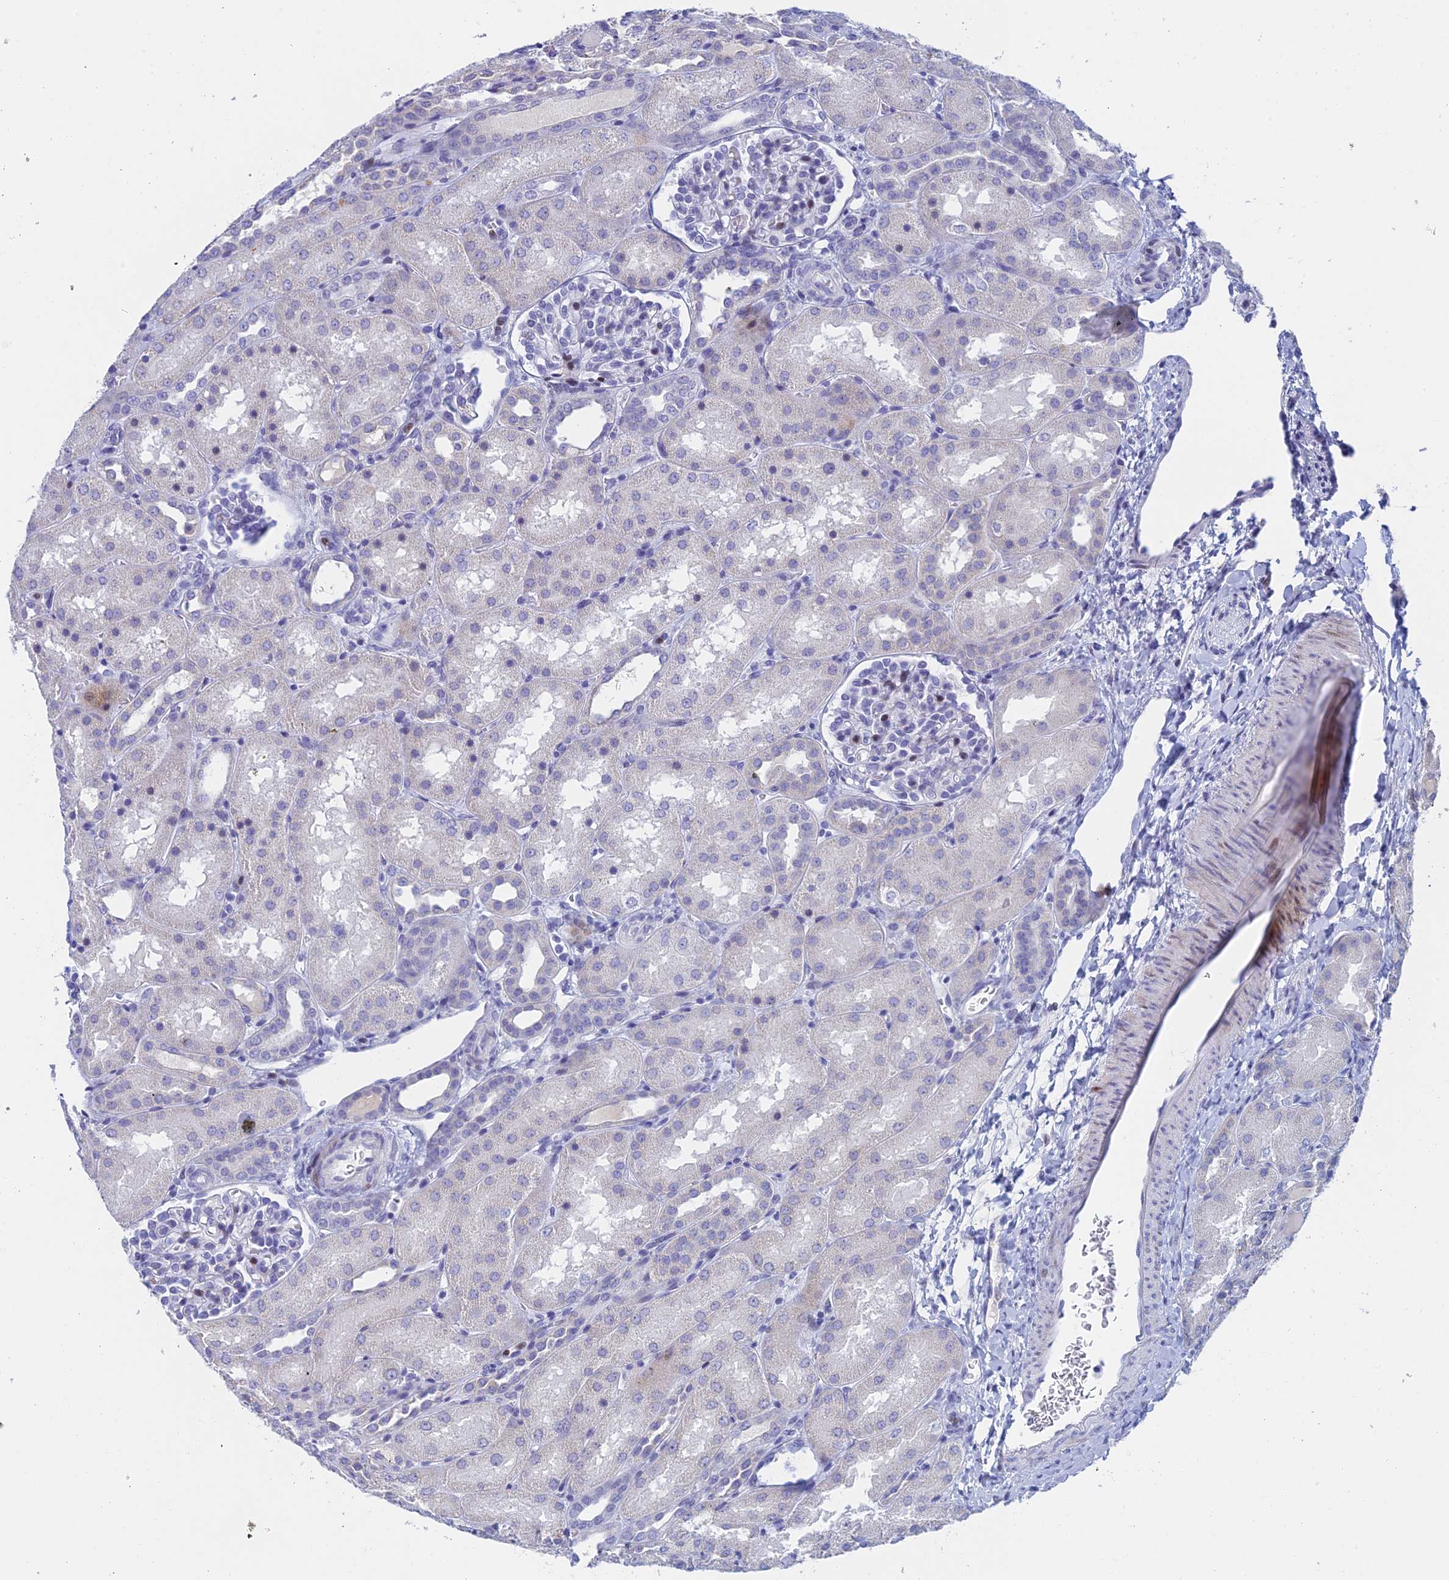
{"staining": {"intensity": "weak", "quantity": "<25%", "location": "nuclear"}, "tissue": "kidney", "cell_type": "Cells in glomeruli", "image_type": "normal", "snomed": [{"axis": "morphology", "description": "Normal tissue, NOS"}, {"axis": "topography", "description": "Kidney"}], "caption": "This micrograph is of unremarkable kidney stained with immunohistochemistry (IHC) to label a protein in brown with the nuclei are counter-stained blue. There is no positivity in cells in glomeruli. Brightfield microscopy of immunohistochemistry stained with DAB (3,3'-diaminobenzidine) (brown) and hematoxylin (blue), captured at high magnification.", "gene": "REXO5", "patient": {"sex": "male", "age": 1}}